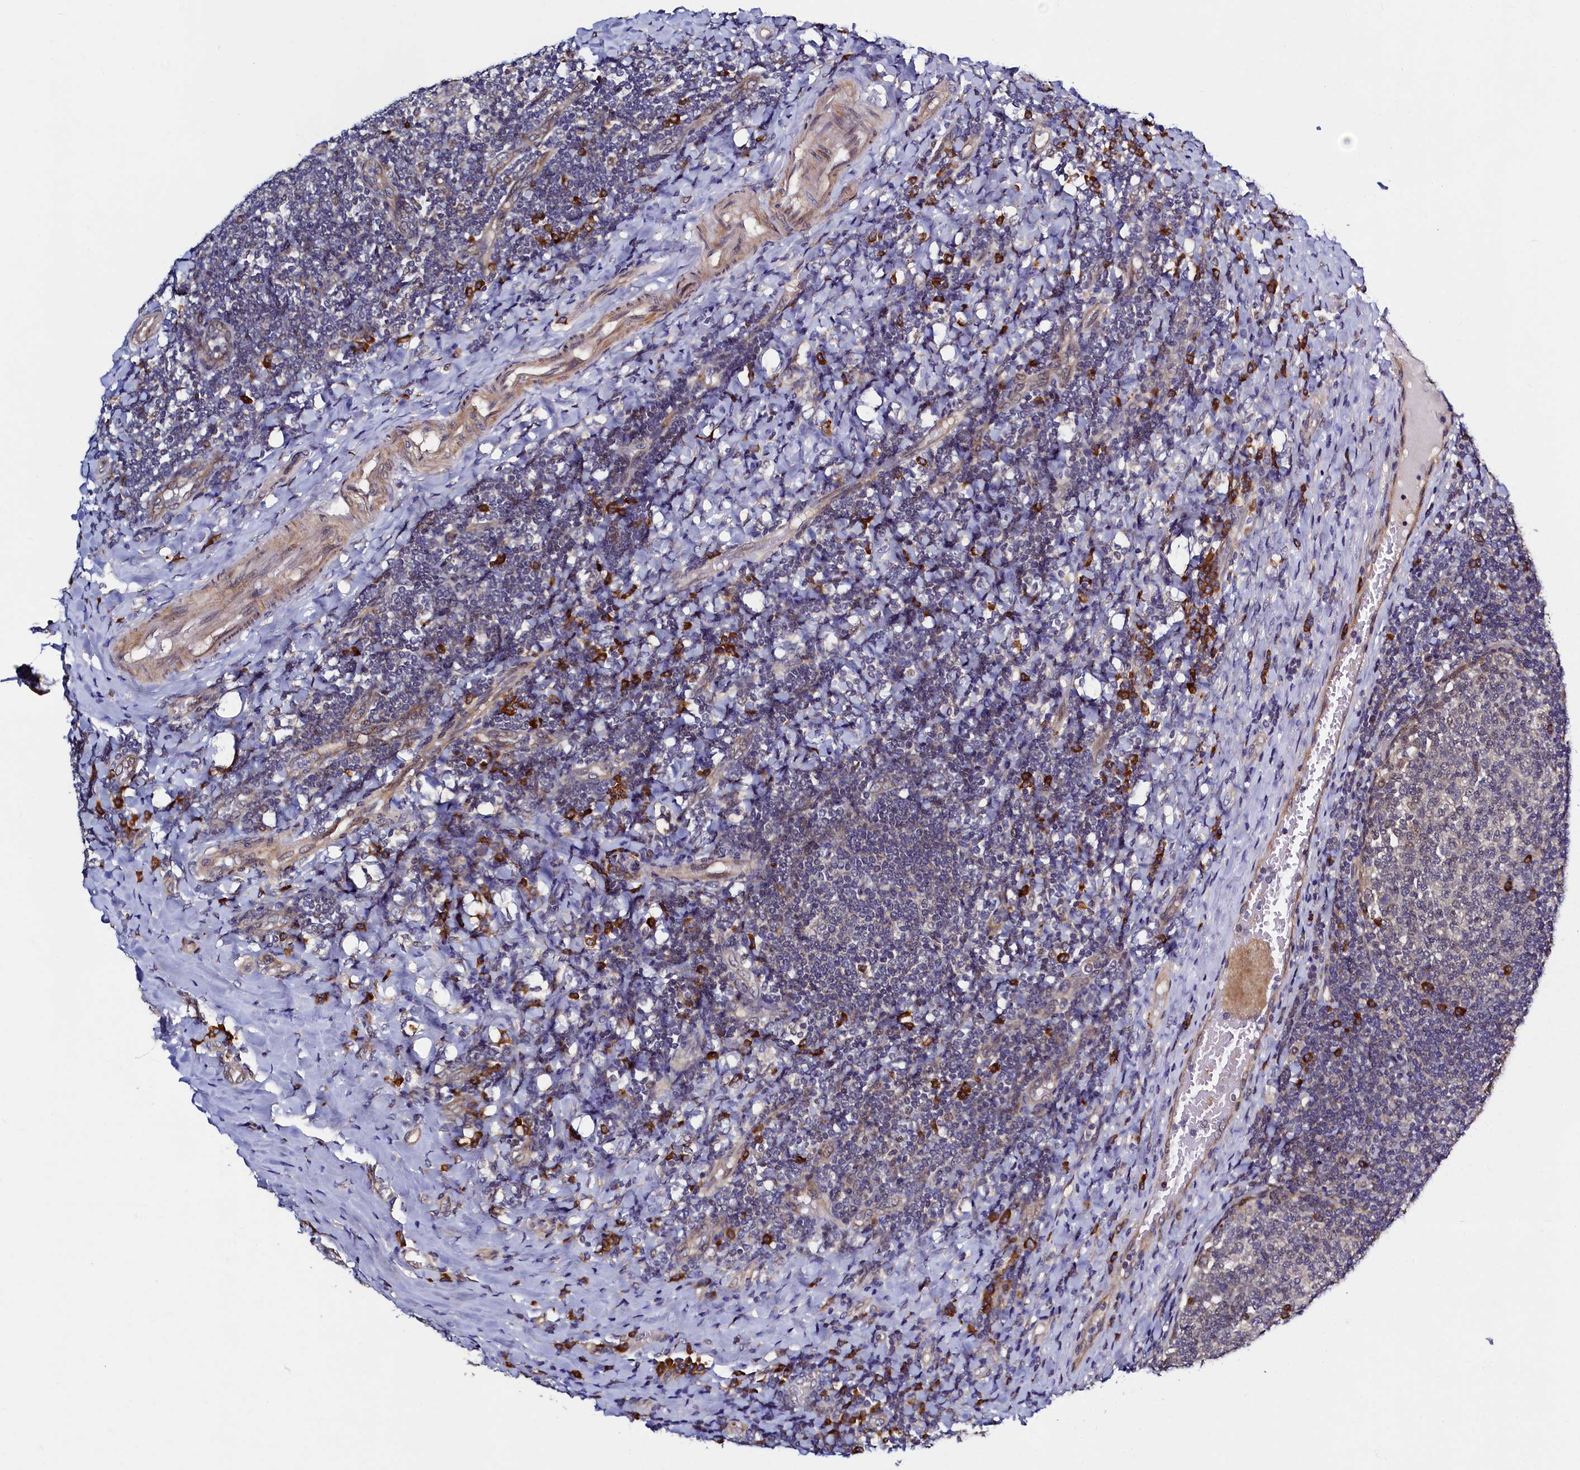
{"staining": {"intensity": "negative", "quantity": "none", "location": "none"}, "tissue": "tonsil", "cell_type": "Germinal center cells", "image_type": "normal", "snomed": [{"axis": "morphology", "description": "Normal tissue, NOS"}, {"axis": "topography", "description": "Tonsil"}], "caption": "DAB immunohistochemical staining of unremarkable tonsil displays no significant expression in germinal center cells. The staining is performed using DAB brown chromogen with nuclei counter-stained in using hematoxylin.", "gene": "SLC16A14", "patient": {"sex": "female", "age": 19}}